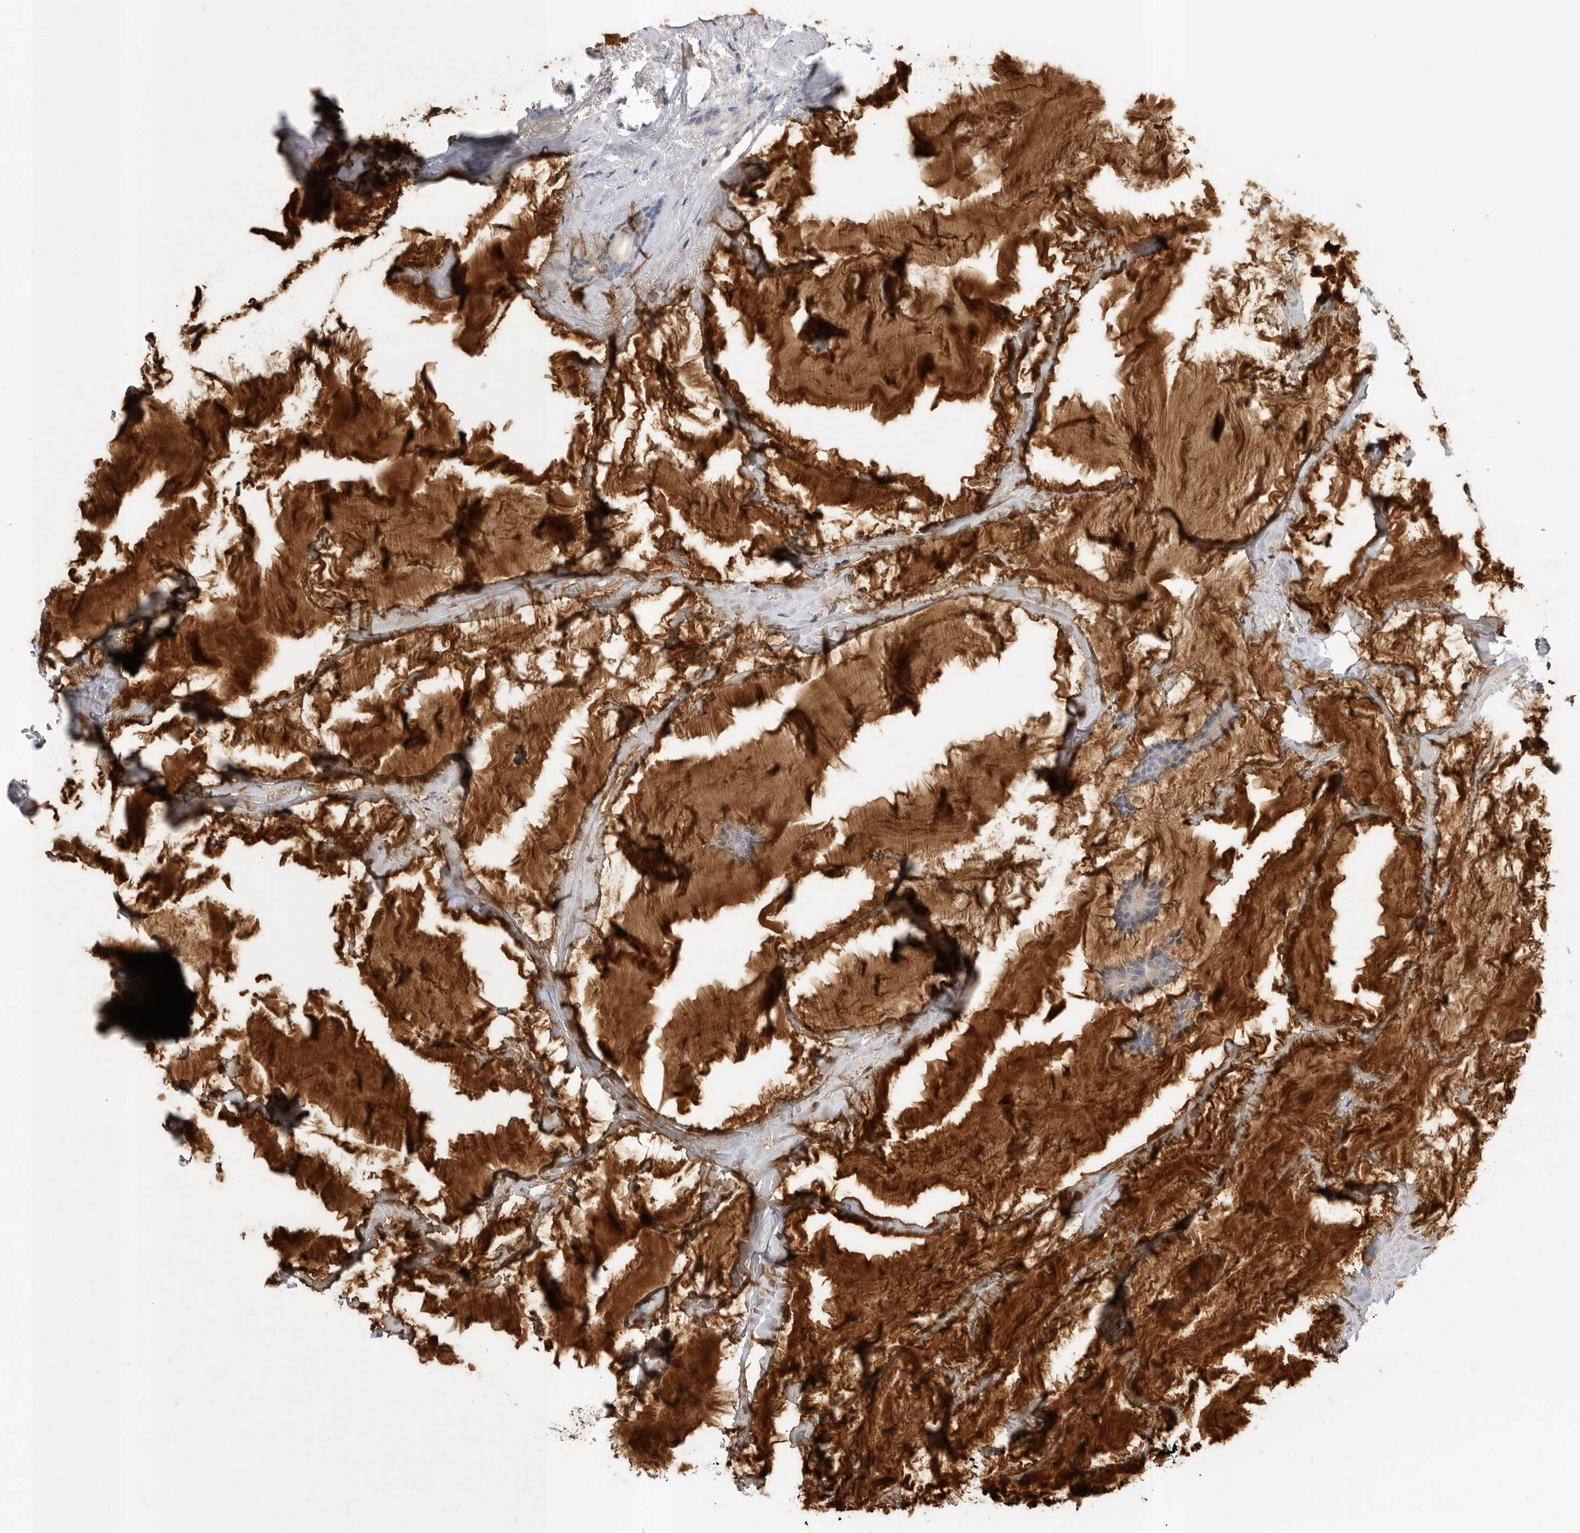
{"staining": {"intensity": "weak", "quantity": "25%-75%", "location": "cytoplasmic/membranous"}, "tissue": "breast cancer", "cell_type": "Tumor cells", "image_type": "cancer", "snomed": [{"axis": "morphology", "description": "Duct carcinoma"}, {"axis": "topography", "description": "Breast"}], "caption": "A low amount of weak cytoplasmic/membranous staining is present in about 25%-75% of tumor cells in breast cancer tissue.", "gene": "CCDC126", "patient": {"sex": "female", "age": 93}}